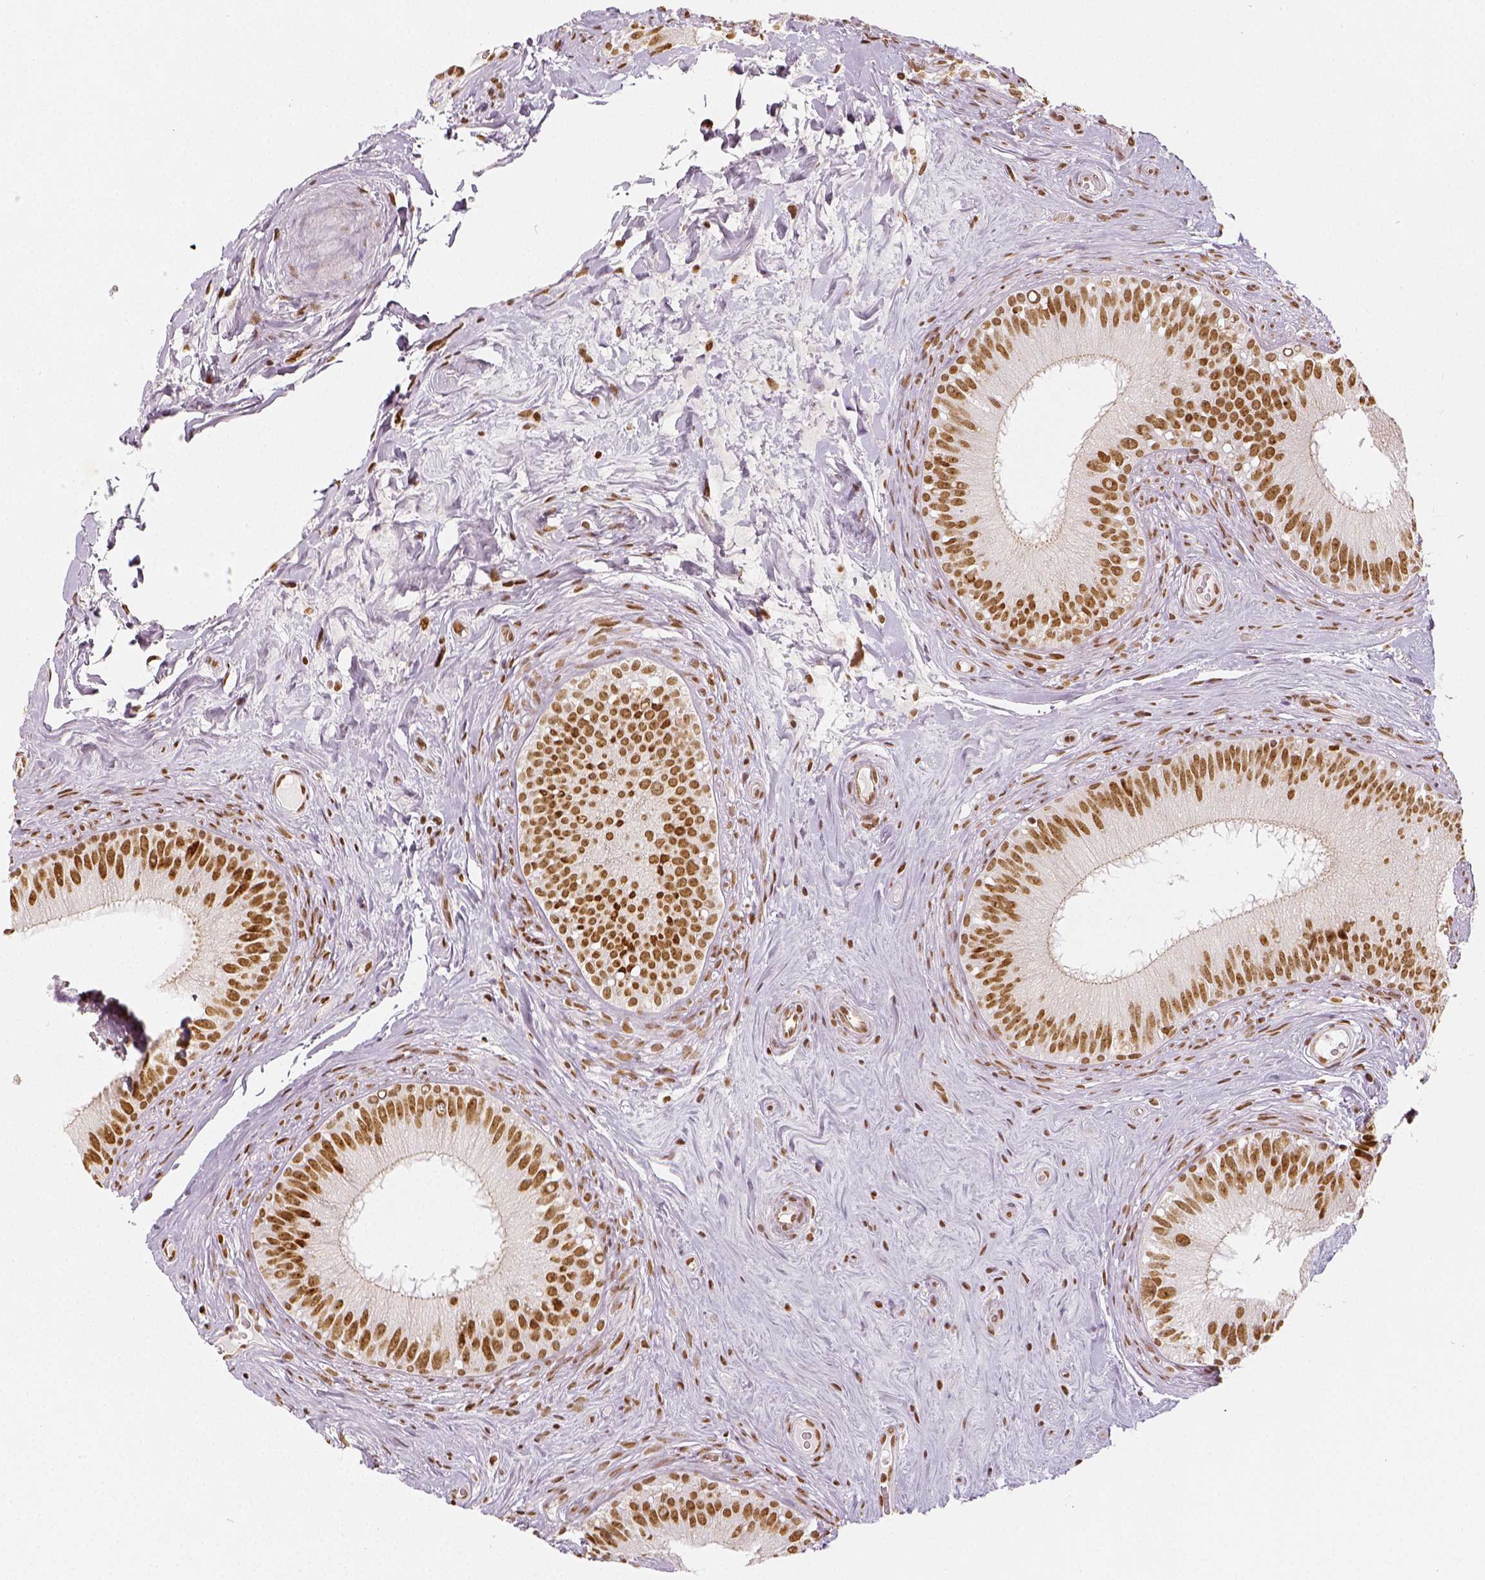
{"staining": {"intensity": "strong", "quantity": ">75%", "location": "nuclear"}, "tissue": "epididymis", "cell_type": "Glandular cells", "image_type": "normal", "snomed": [{"axis": "morphology", "description": "Normal tissue, NOS"}, {"axis": "topography", "description": "Epididymis"}], "caption": "Glandular cells demonstrate high levels of strong nuclear positivity in about >75% of cells in normal epididymis.", "gene": "KDM5B", "patient": {"sex": "male", "age": 59}}